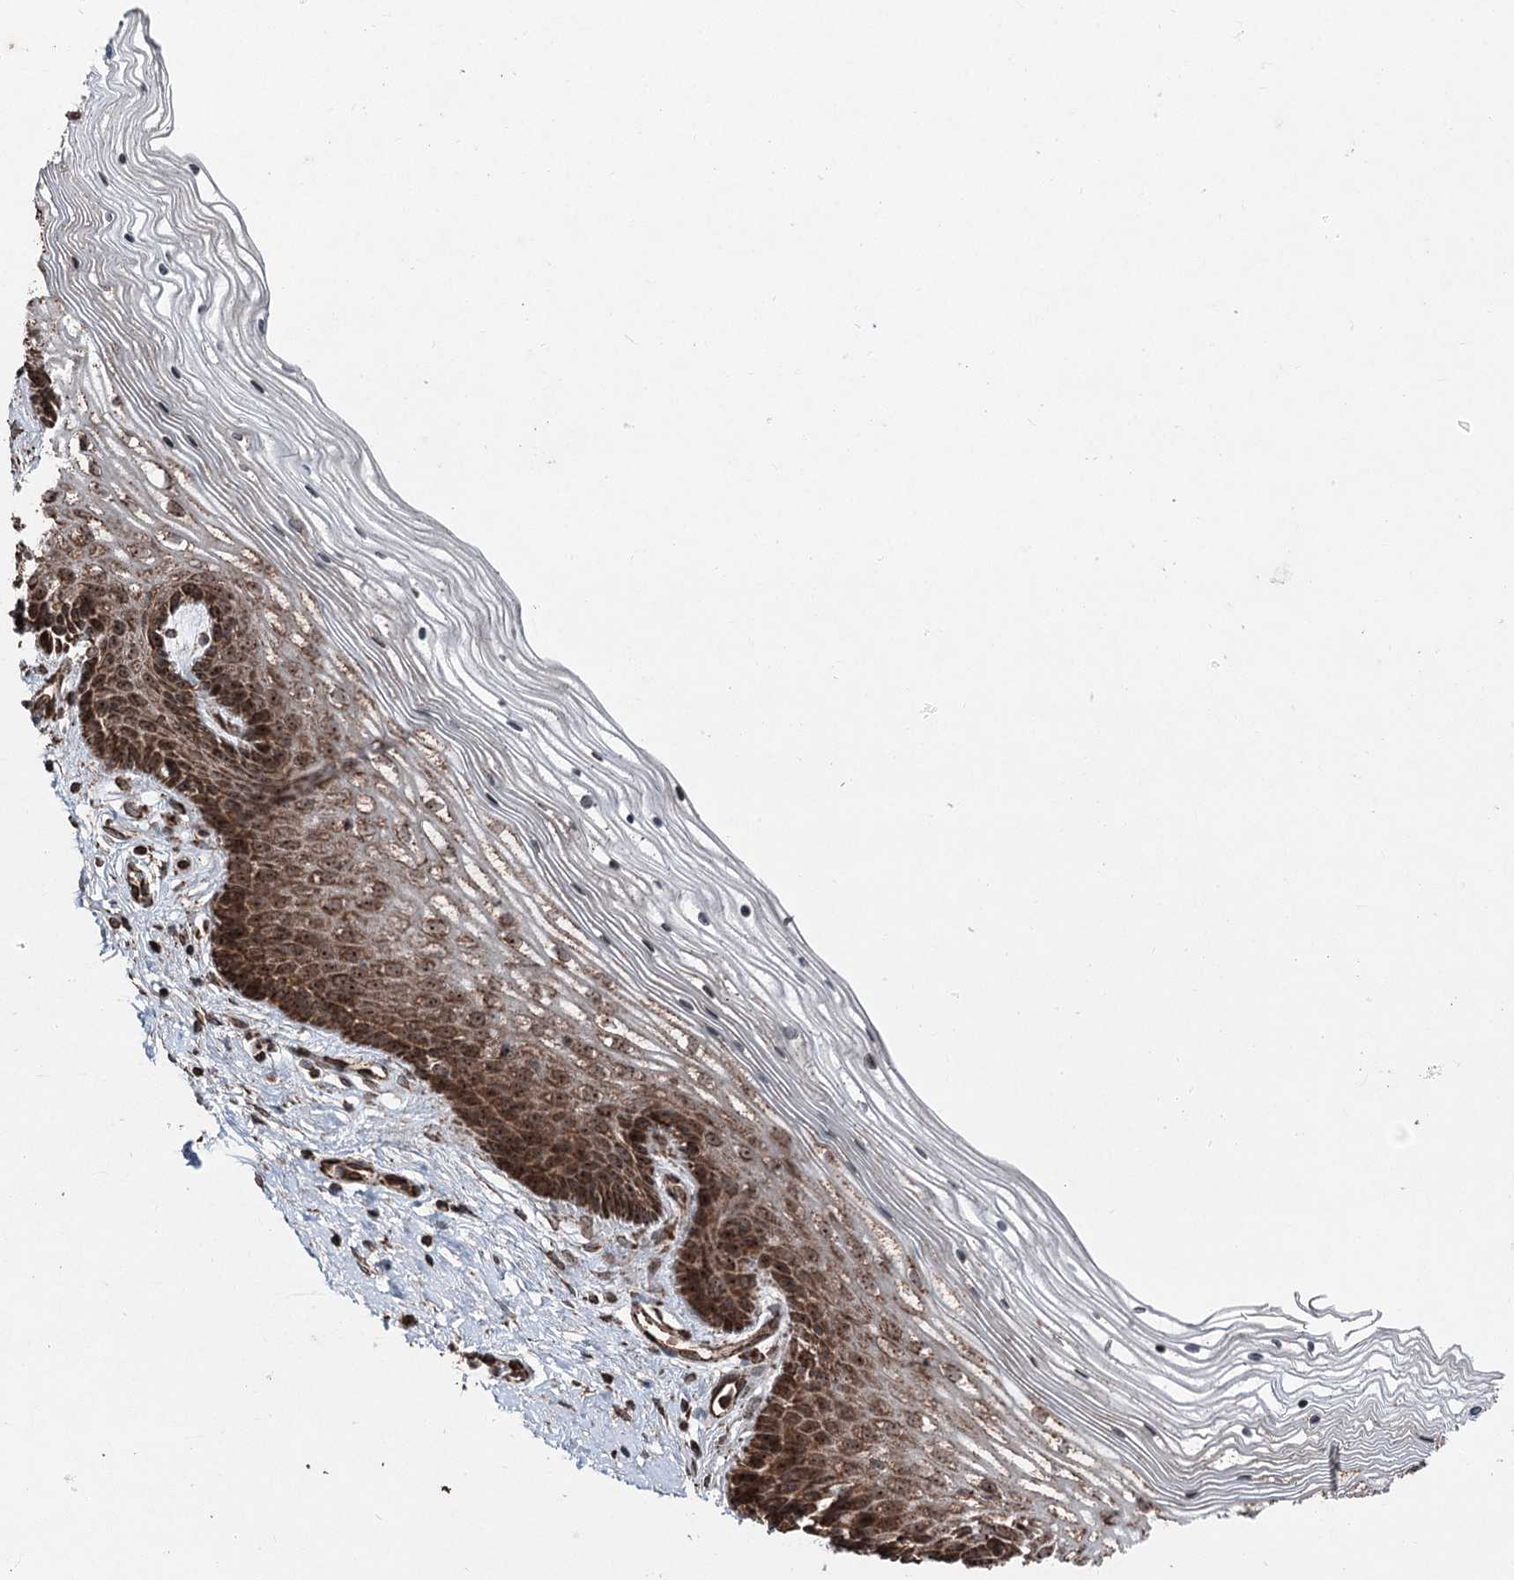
{"staining": {"intensity": "moderate", "quantity": ">75%", "location": "cytoplasmic/membranous"}, "tissue": "cervix", "cell_type": "Glandular cells", "image_type": "normal", "snomed": [{"axis": "morphology", "description": "Normal tissue, NOS"}, {"axis": "topography", "description": "Cervix"}], "caption": "The image demonstrates immunohistochemical staining of normal cervix. There is moderate cytoplasmic/membranous positivity is seen in approximately >75% of glandular cells.", "gene": "STEEP1", "patient": {"sex": "female", "age": 33}}